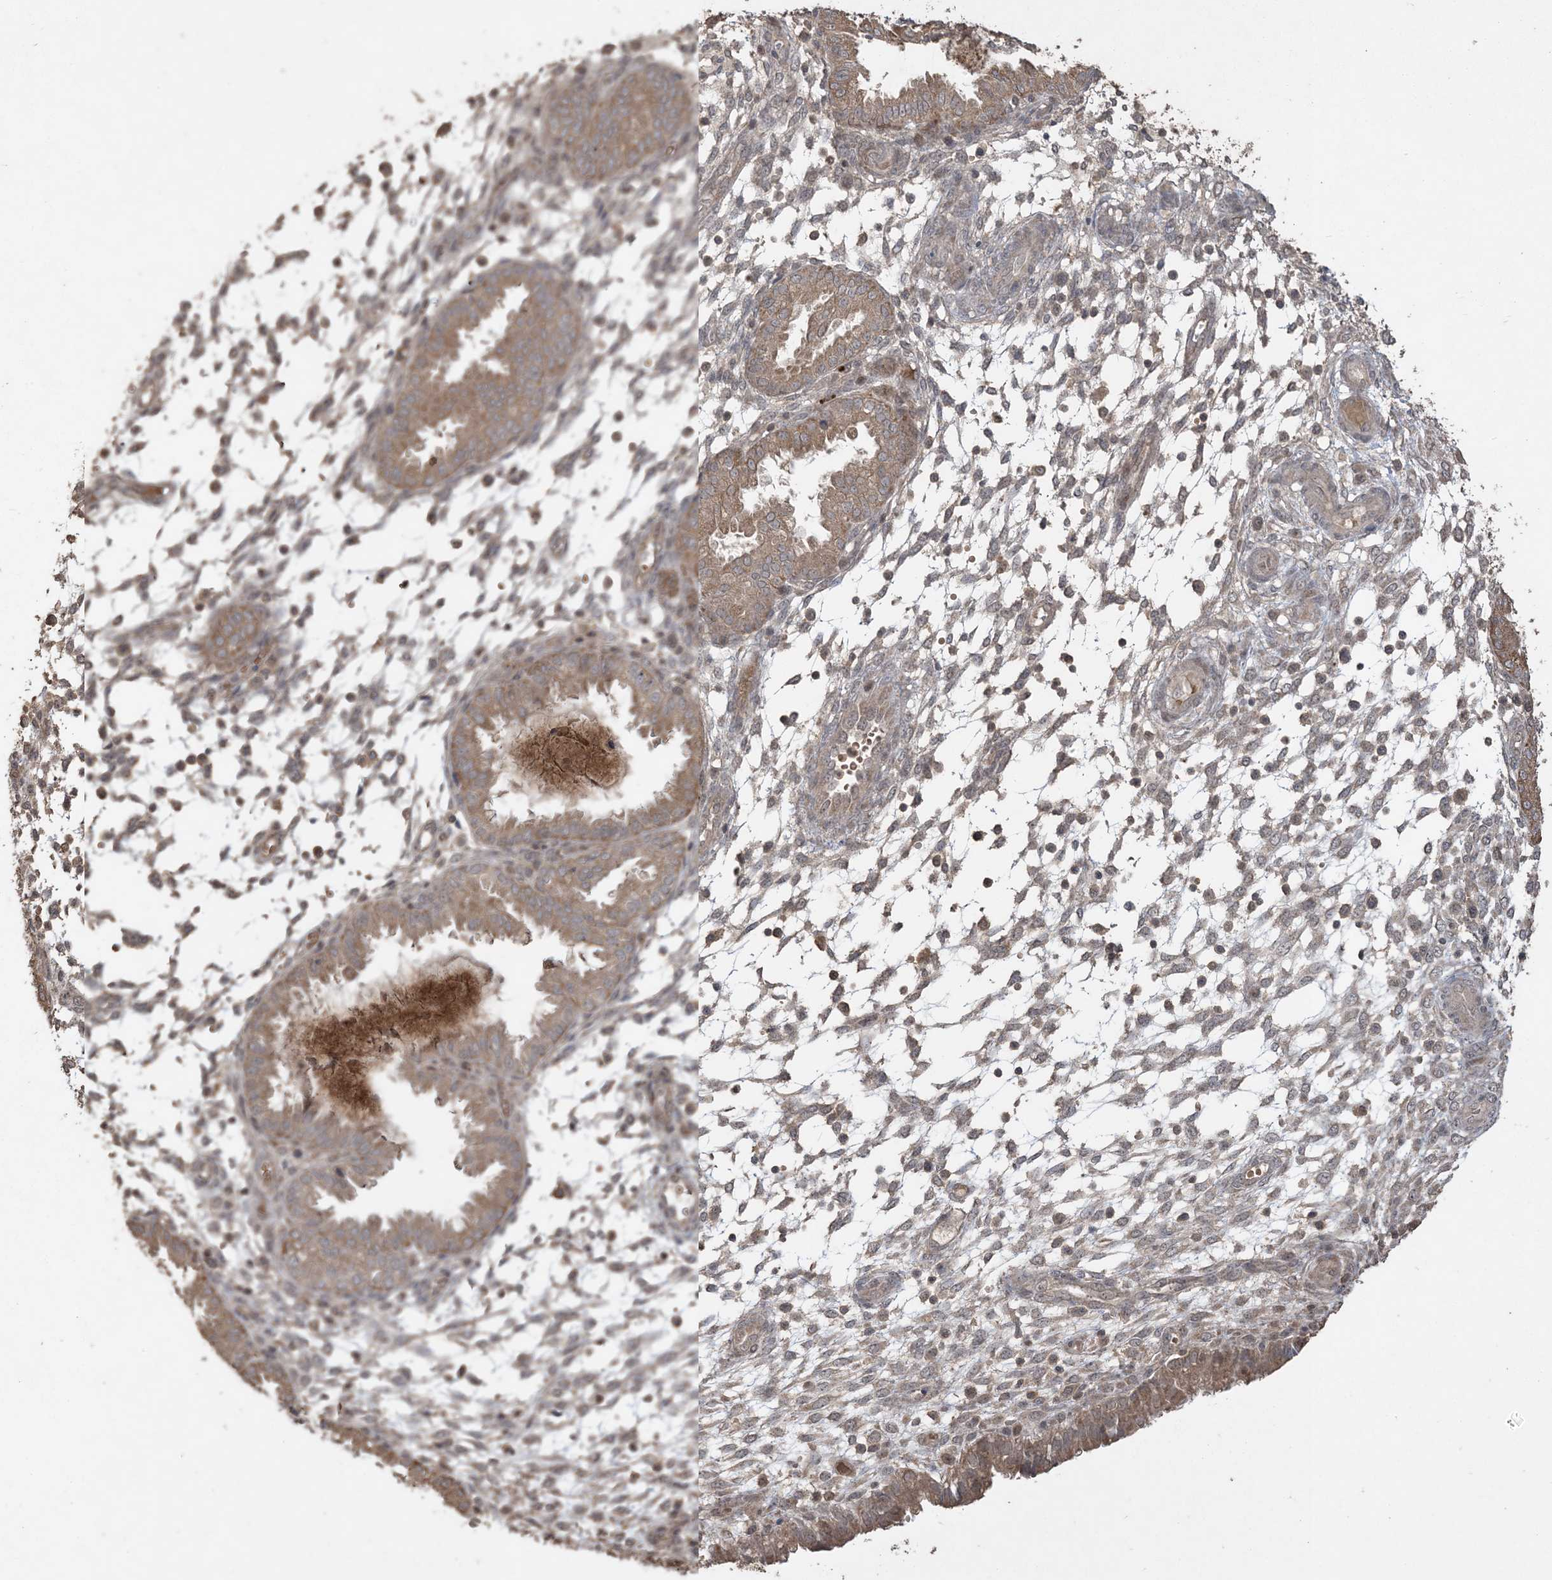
{"staining": {"intensity": "negative", "quantity": "none", "location": "none"}, "tissue": "endometrium", "cell_type": "Cells in endometrial stroma", "image_type": "normal", "snomed": [{"axis": "morphology", "description": "Normal tissue, NOS"}, {"axis": "topography", "description": "Endometrium"}], "caption": "Immunohistochemistry (IHC) histopathology image of unremarkable human endometrium stained for a protein (brown), which exhibits no staining in cells in endometrial stroma. The staining is performed using DAB brown chromogen with nuclei counter-stained in using hematoxylin.", "gene": "EFCAB8", "patient": {"sex": "female", "age": 33}}